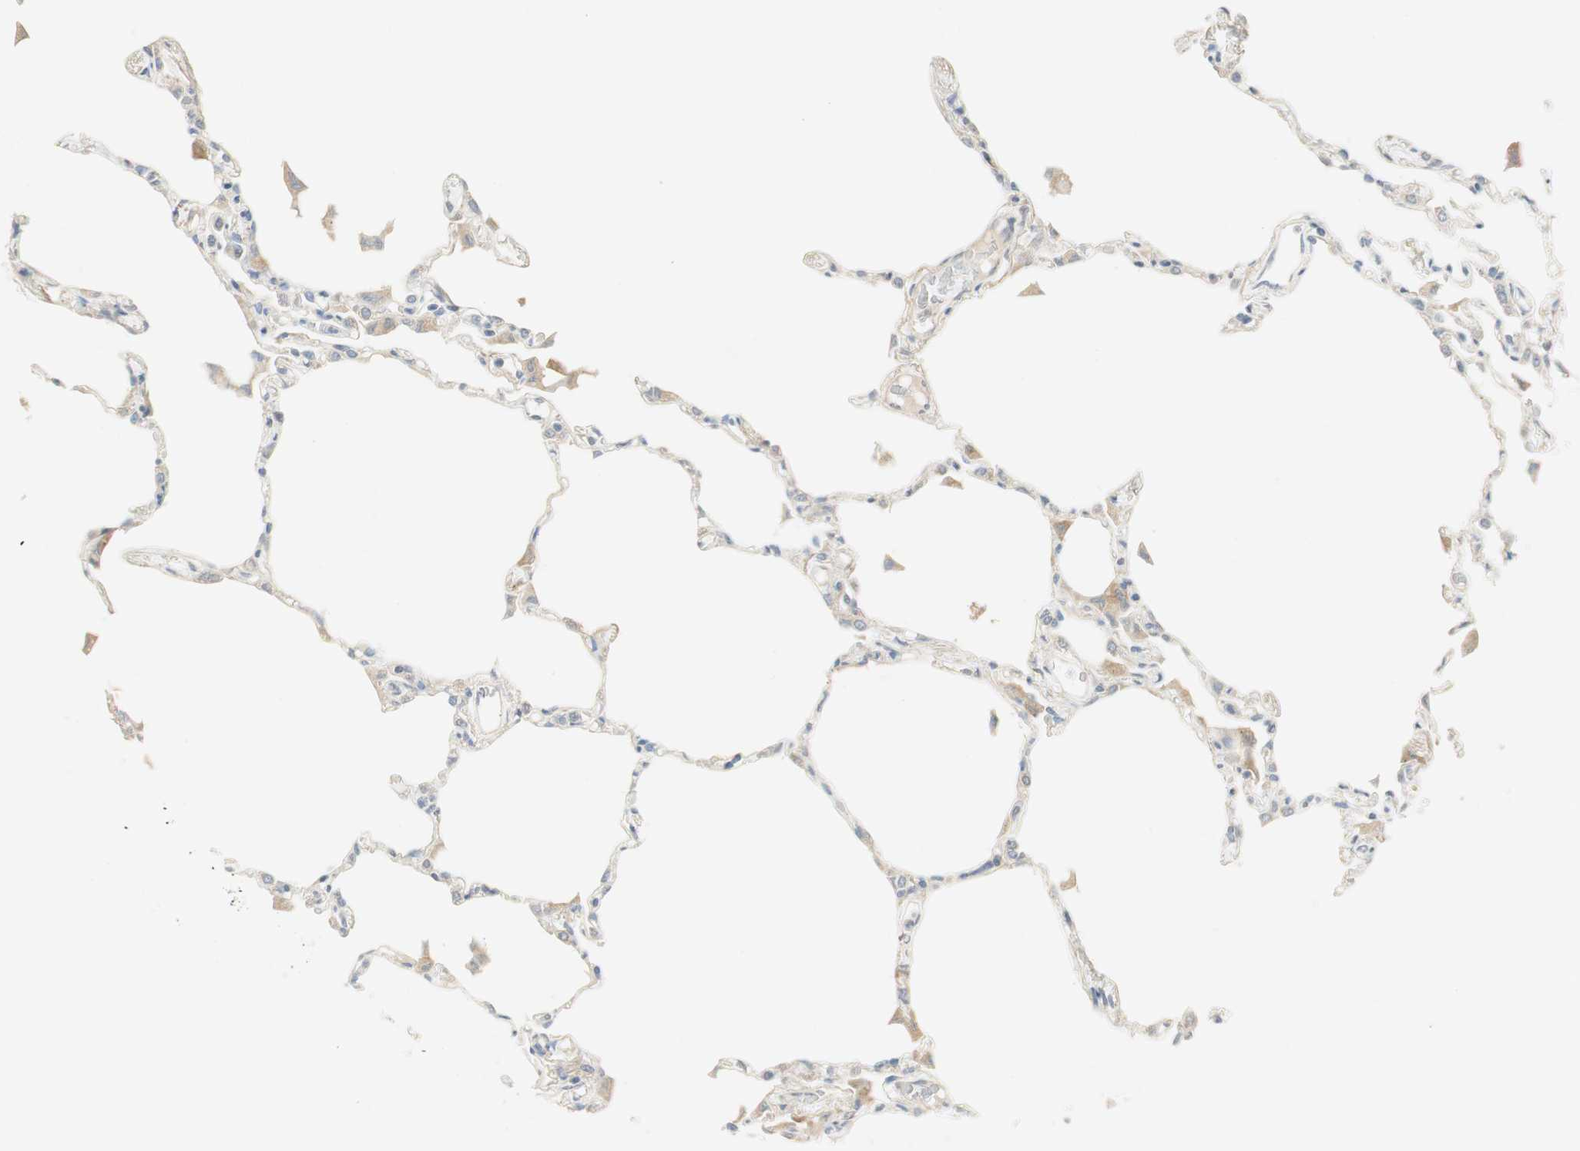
{"staining": {"intensity": "weak", "quantity": "<25%", "location": "cytoplasmic/membranous"}, "tissue": "lung", "cell_type": "Alveolar cells", "image_type": "normal", "snomed": [{"axis": "morphology", "description": "Normal tissue, NOS"}, {"axis": "topography", "description": "Lung"}], "caption": "This is an immunohistochemistry micrograph of unremarkable lung. There is no expression in alveolar cells.", "gene": "STON1", "patient": {"sex": "female", "age": 49}}